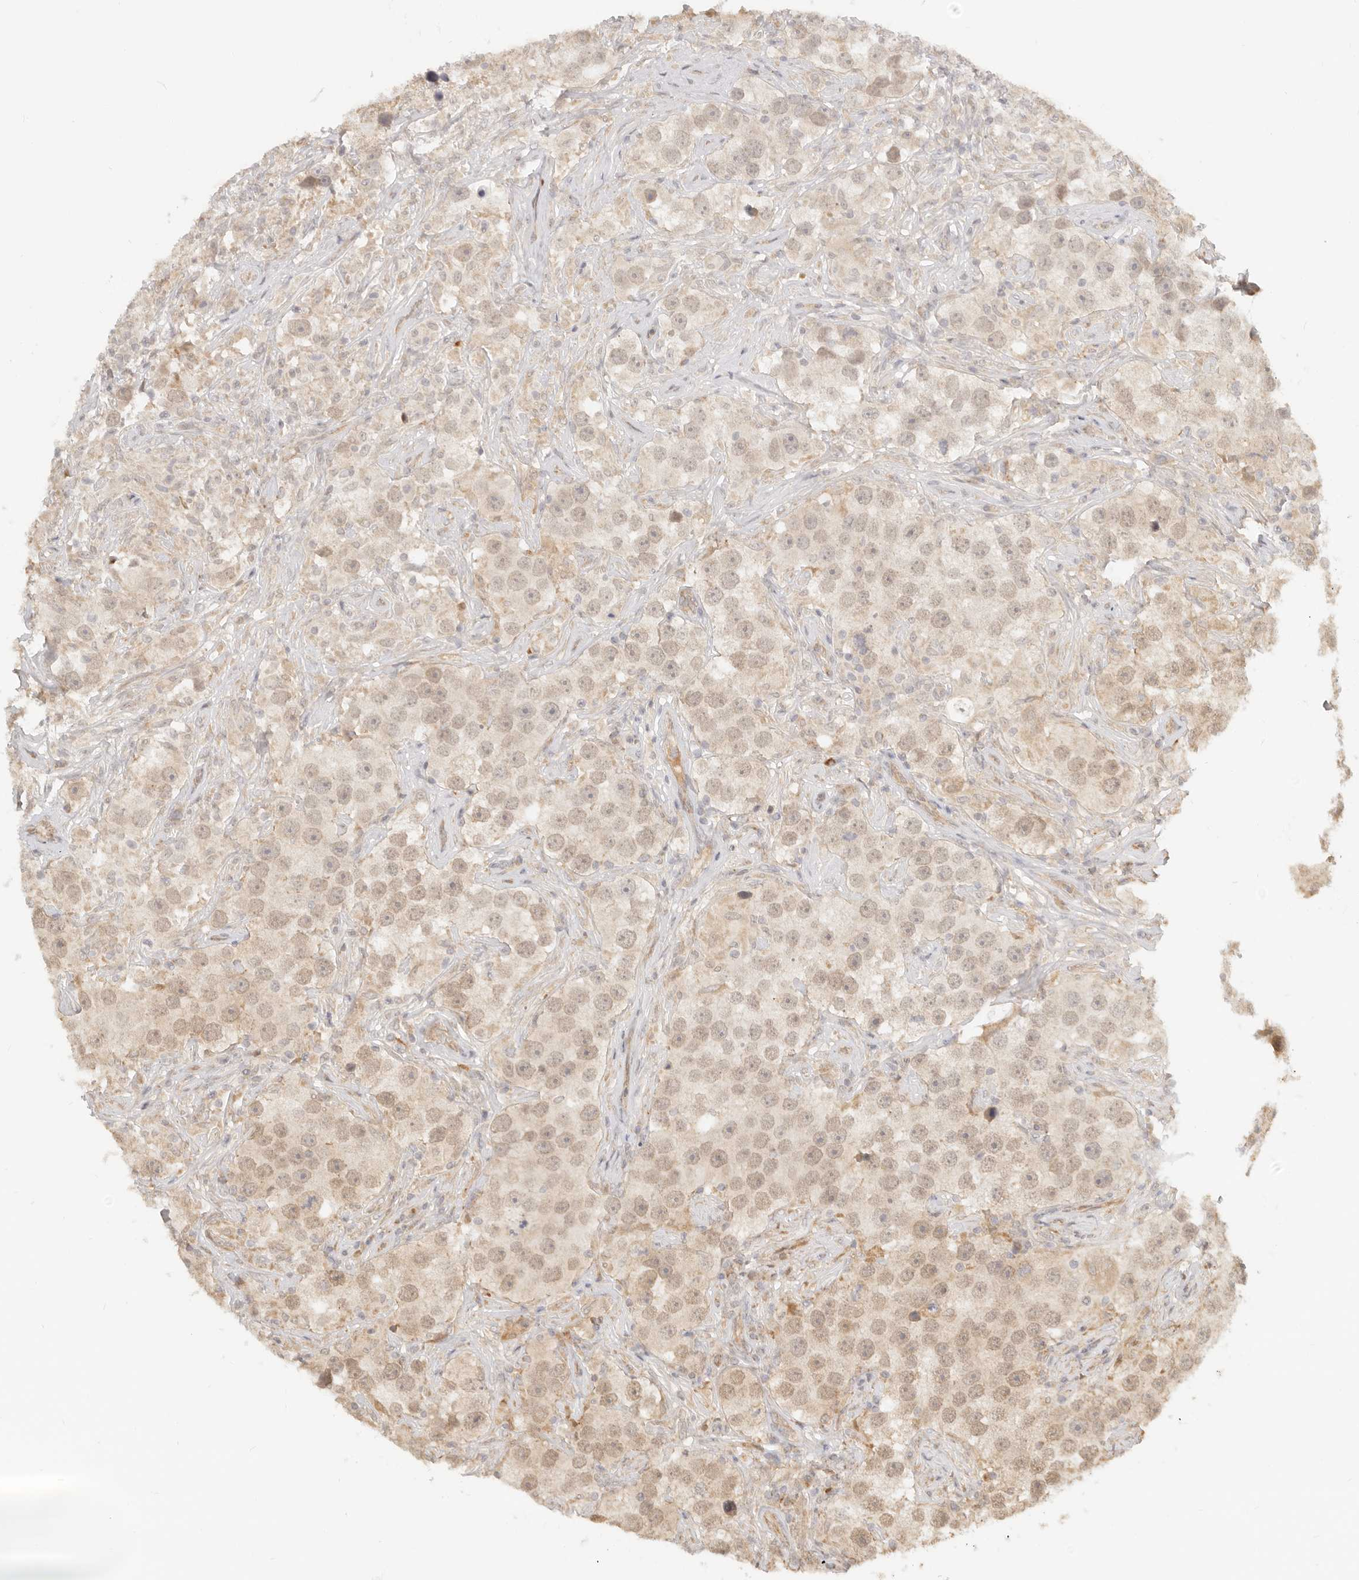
{"staining": {"intensity": "weak", "quantity": "25%-75%", "location": "nuclear"}, "tissue": "testis cancer", "cell_type": "Tumor cells", "image_type": "cancer", "snomed": [{"axis": "morphology", "description": "Seminoma, NOS"}, {"axis": "topography", "description": "Testis"}], "caption": "About 25%-75% of tumor cells in human seminoma (testis) exhibit weak nuclear protein staining as visualized by brown immunohistochemical staining.", "gene": "BAALC", "patient": {"sex": "male", "age": 49}}